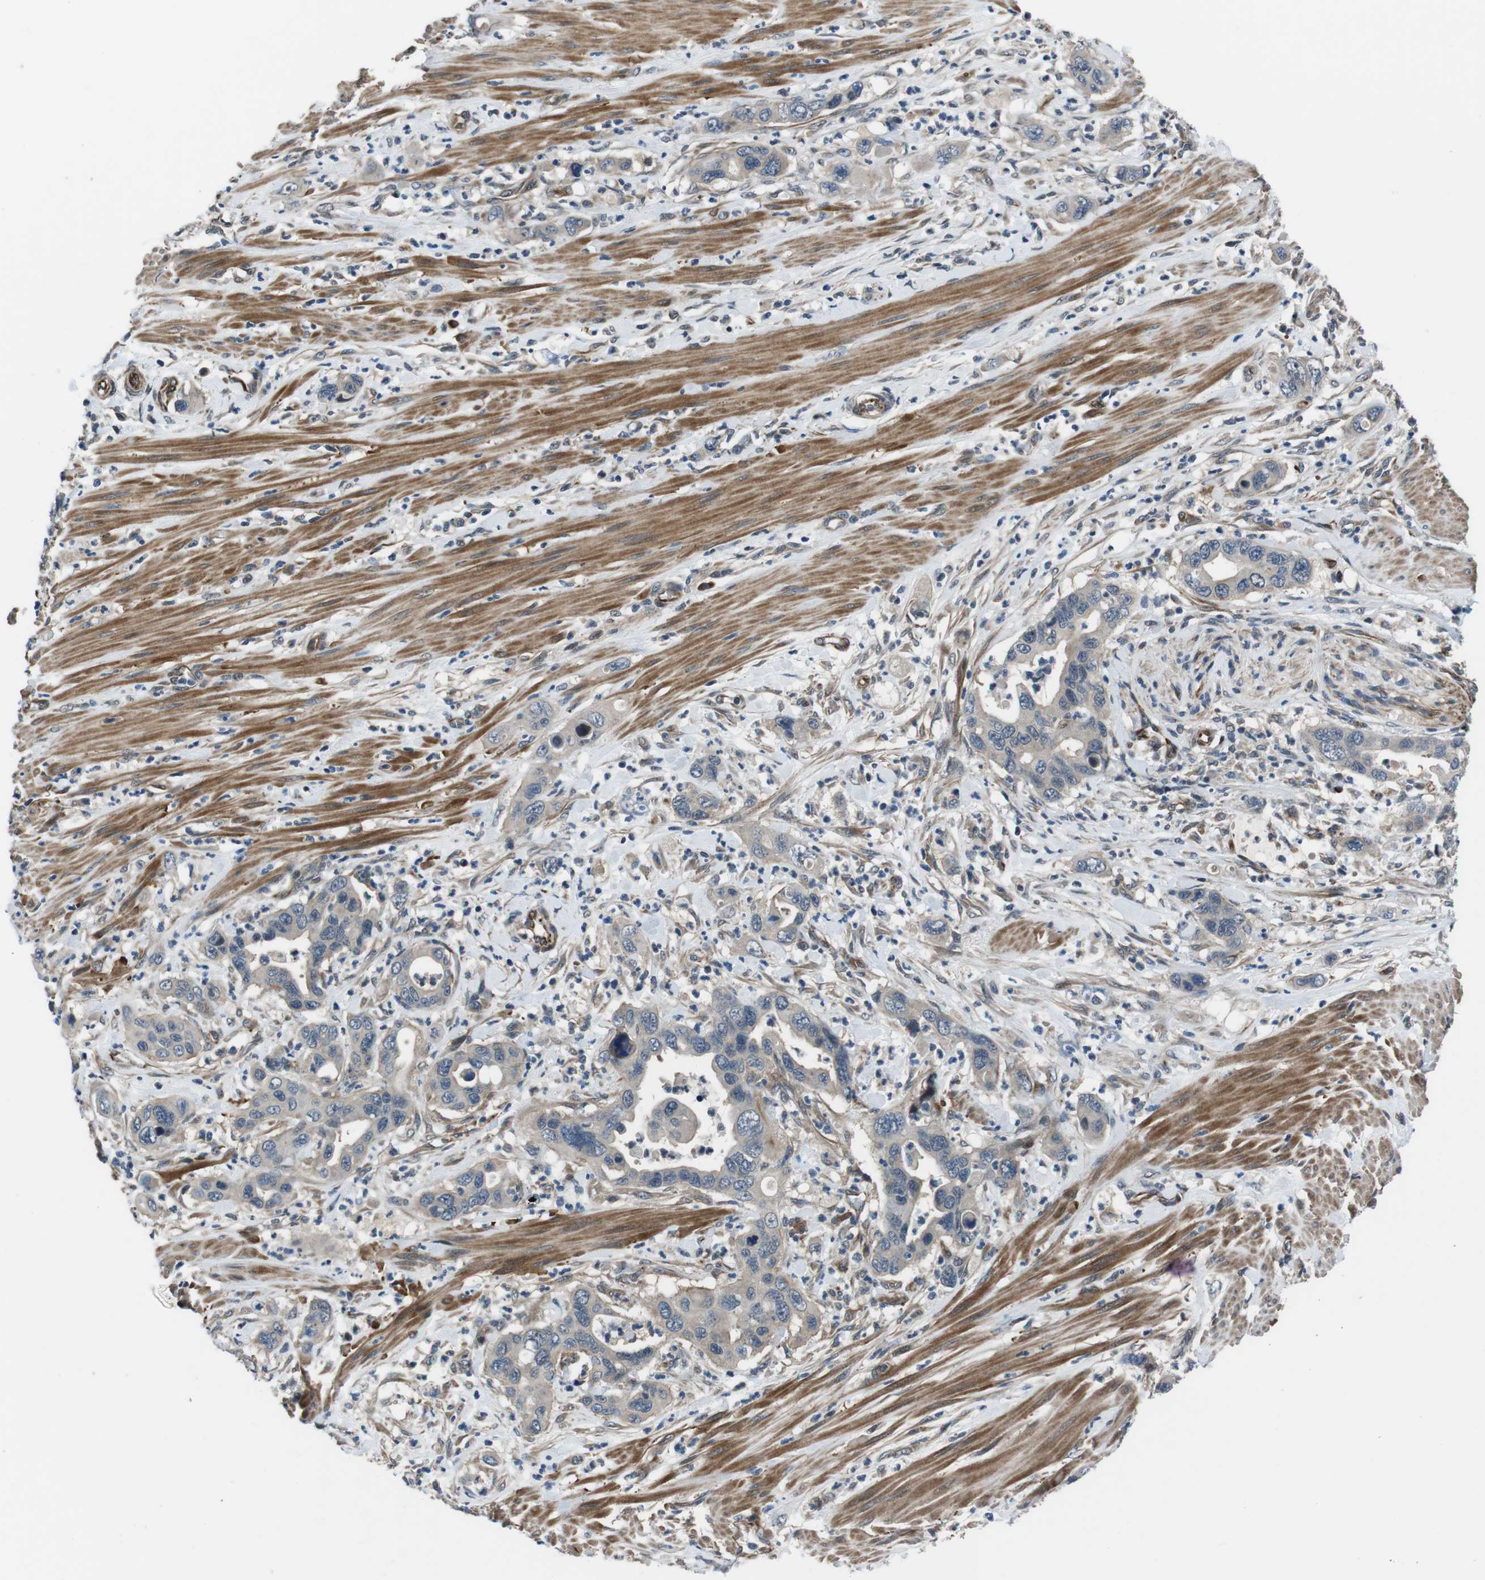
{"staining": {"intensity": "negative", "quantity": "none", "location": "none"}, "tissue": "pancreatic cancer", "cell_type": "Tumor cells", "image_type": "cancer", "snomed": [{"axis": "morphology", "description": "Adenocarcinoma, NOS"}, {"axis": "topography", "description": "Pancreas"}], "caption": "Immunohistochemical staining of human pancreatic cancer reveals no significant staining in tumor cells. The staining is performed using DAB (3,3'-diaminobenzidine) brown chromogen with nuclei counter-stained in using hematoxylin.", "gene": "LRRC49", "patient": {"sex": "female", "age": 71}}